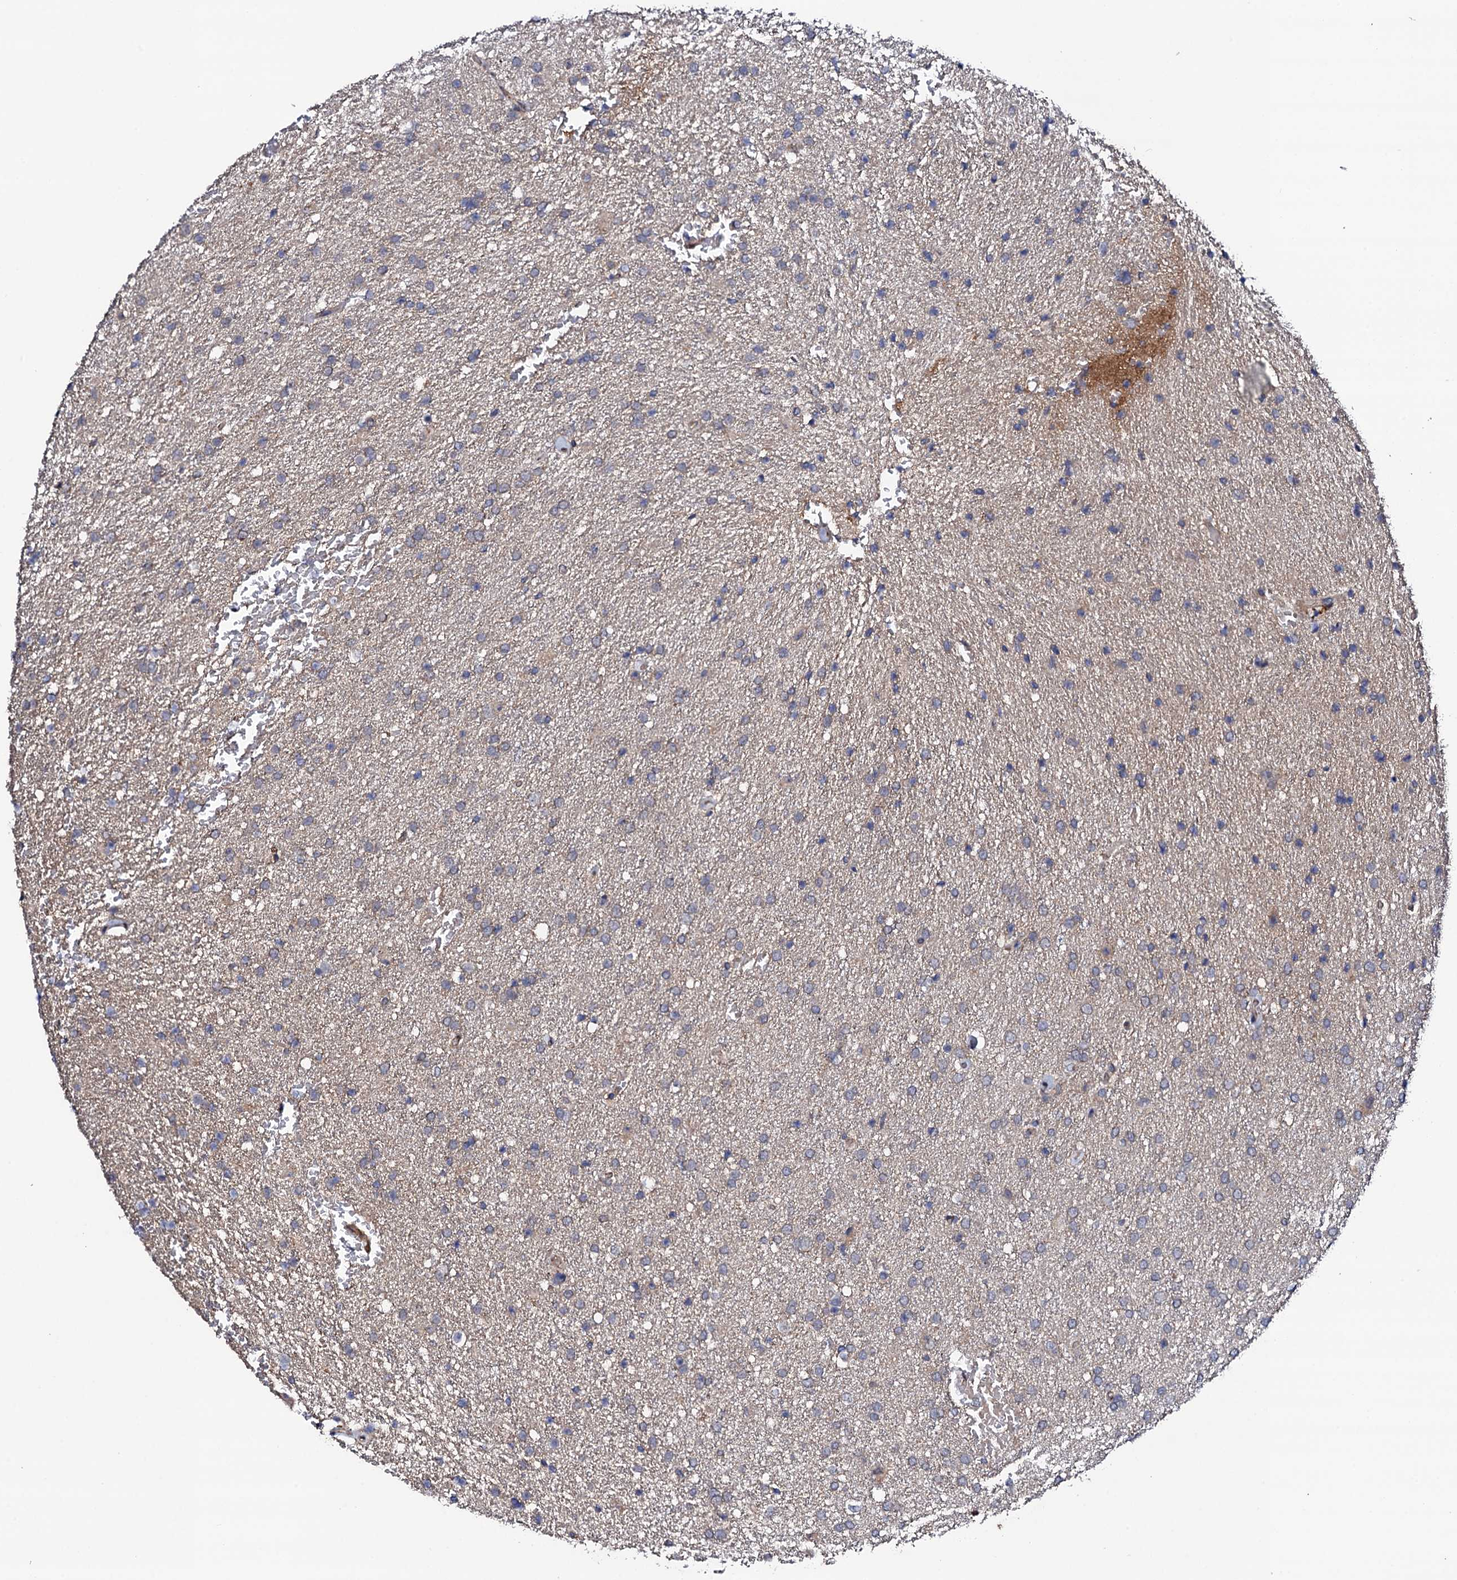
{"staining": {"intensity": "negative", "quantity": "none", "location": "none"}, "tissue": "glioma", "cell_type": "Tumor cells", "image_type": "cancer", "snomed": [{"axis": "morphology", "description": "Glioma, malignant, High grade"}, {"axis": "topography", "description": "Brain"}], "caption": "Glioma was stained to show a protein in brown. There is no significant positivity in tumor cells.", "gene": "CIAO2A", "patient": {"sex": "male", "age": 72}}